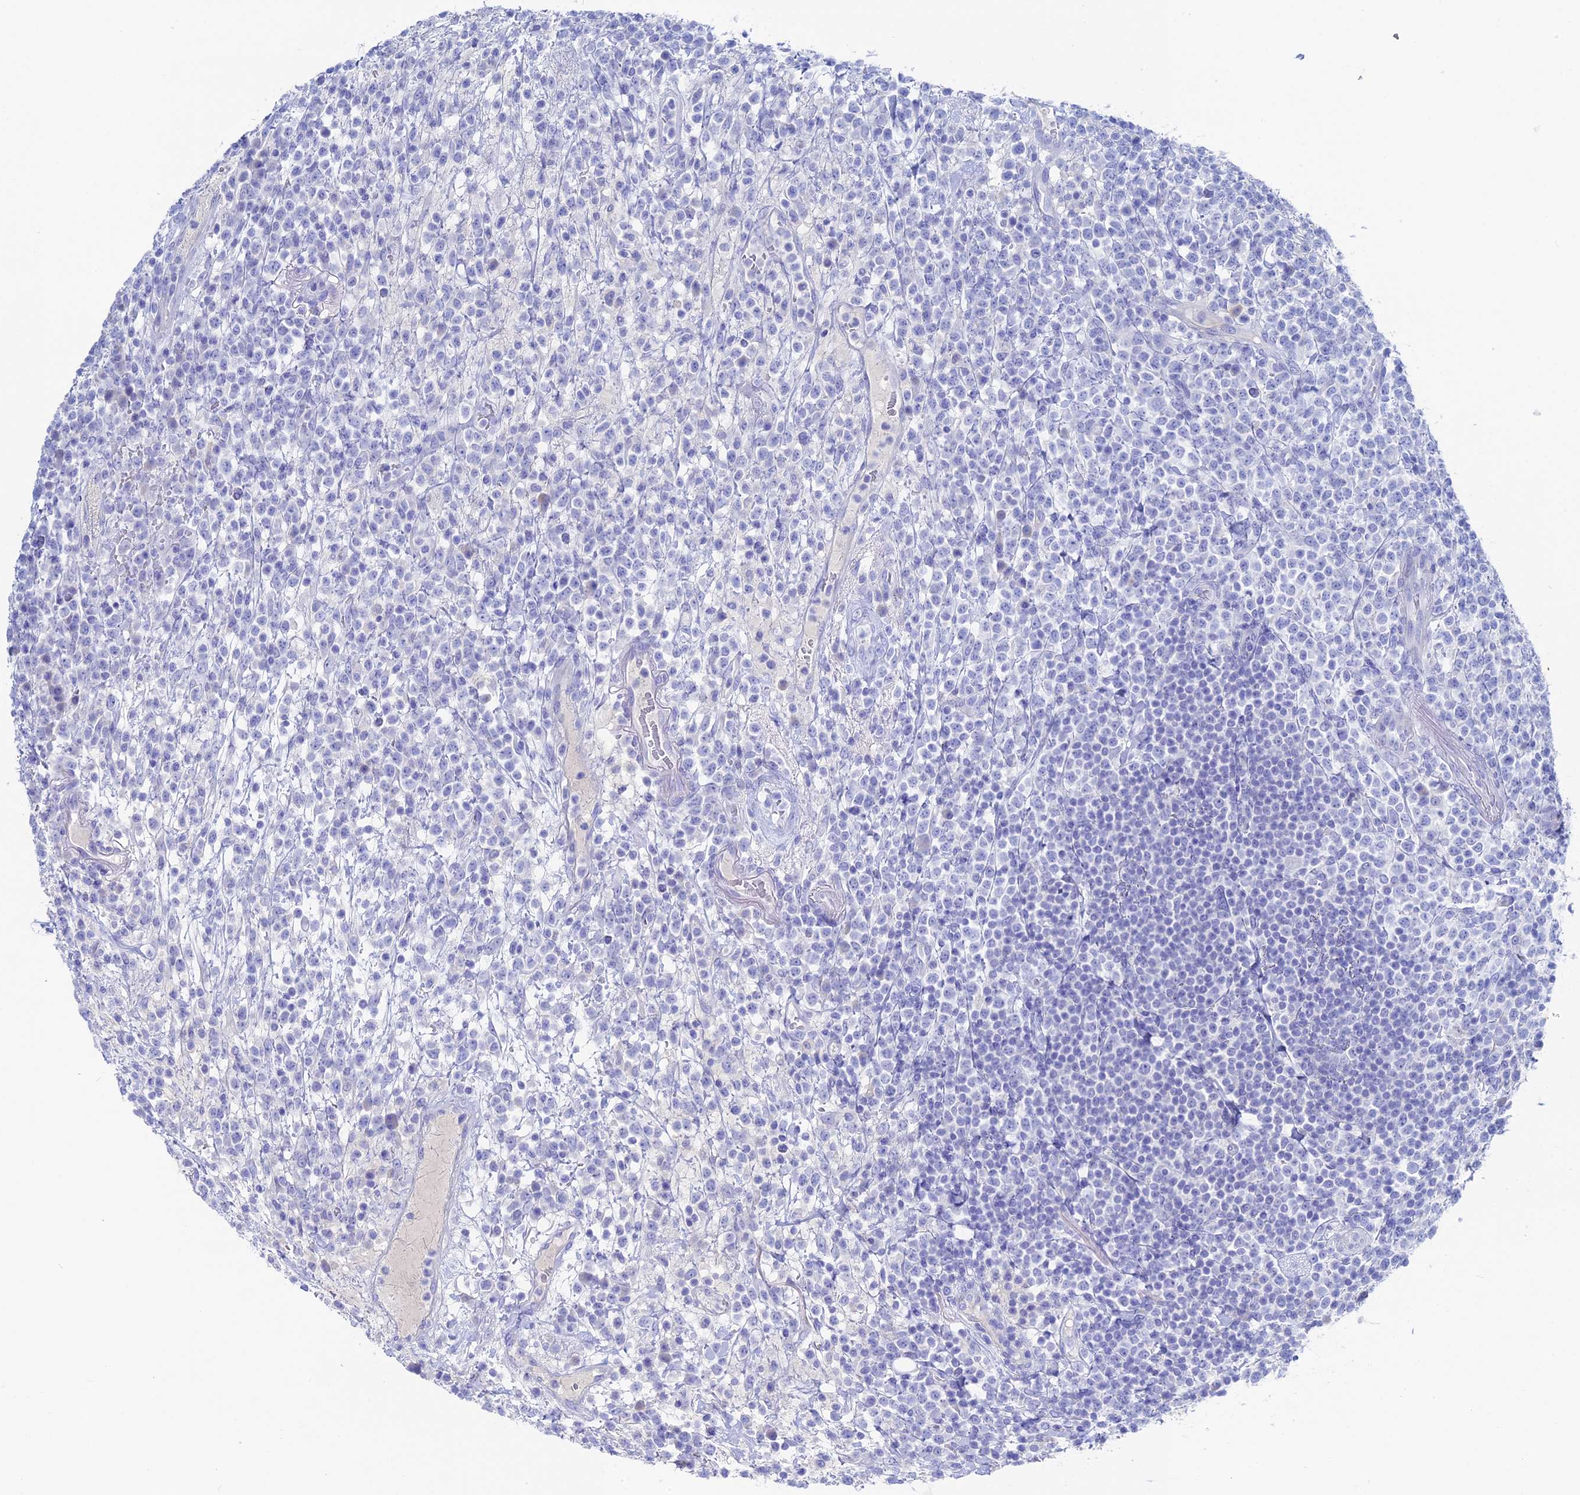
{"staining": {"intensity": "negative", "quantity": "none", "location": "none"}, "tissue": "lymphoma", "cell_type": "Tumor cells", "image_type": "cancer", "snomed": [{"axis": "morphology", "description": "Malignant lymphoma, non-Hodgkin's type, High grade"}, {"axis": "topography", "description": "Colon"}], "caption": "The immunohistochemistry histopathology image has no significant positivity in tumor cells of high-grade malignant lymphoma, non-Hodgkin's type tissue.", "gene": "UNC119", "patient": {"sex": "female", "age": 53}}